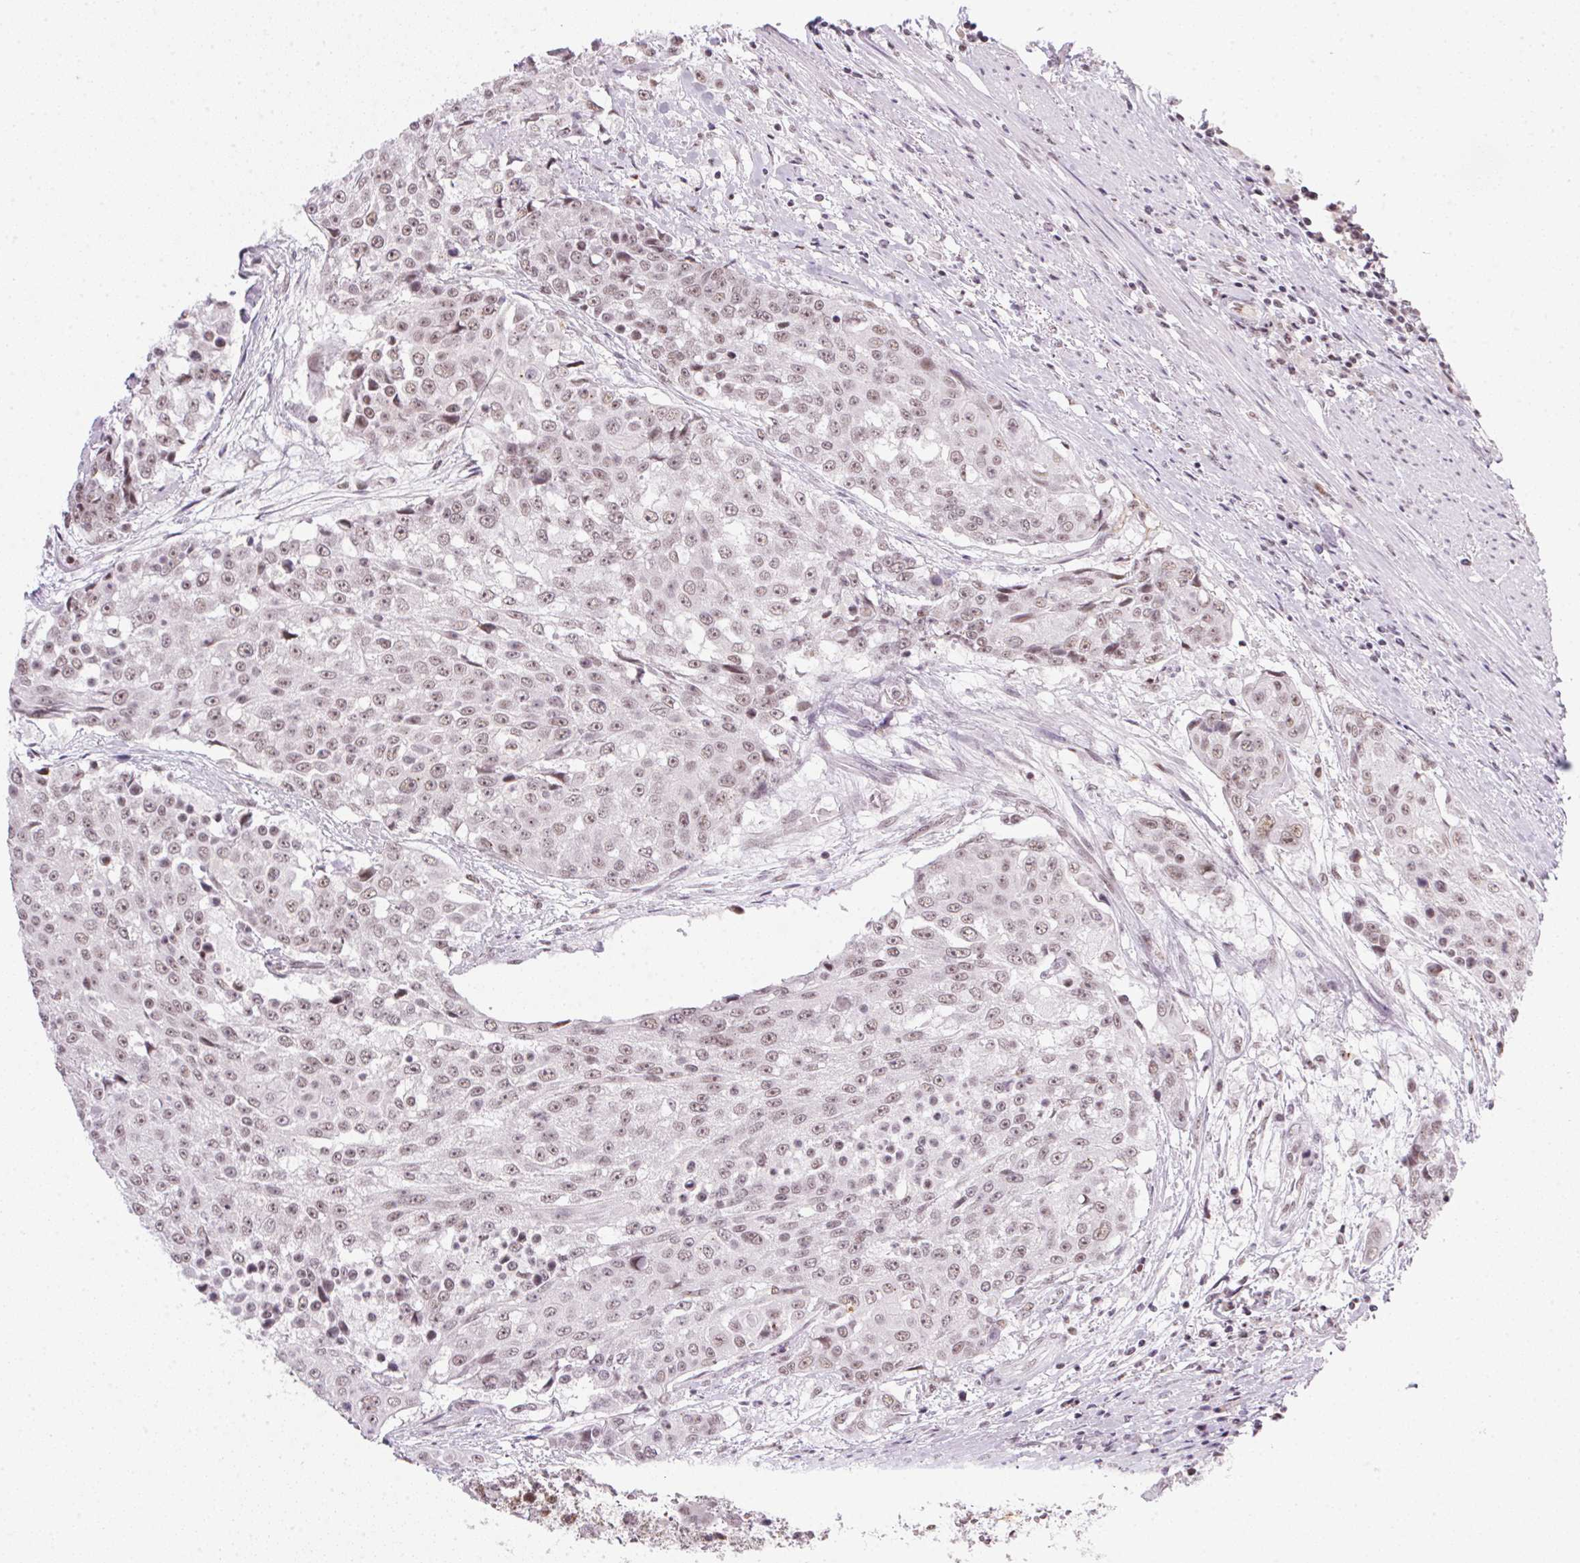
{"staining": {"intensity": "weak", "quantity": "25%-75%", "location": "nuclear"}, "tissue": "urothelial cancer", "cell_type": "Tumor cells", "image_type": "cancer", "snomed": [{"axis": "morphology", "description": "Urothelial carcinoma, High grade"}, {"axis": "topography", "description": "Urinary bladder"}], "caption": "This micrograph reveals IHC staining of human high-grade urothelial carcinoma, with low weak nuclear positivity in about 25%-75% of tumor cells.", "gene": "SRSF7", "patient": {"sex": "female", "age": 63}}